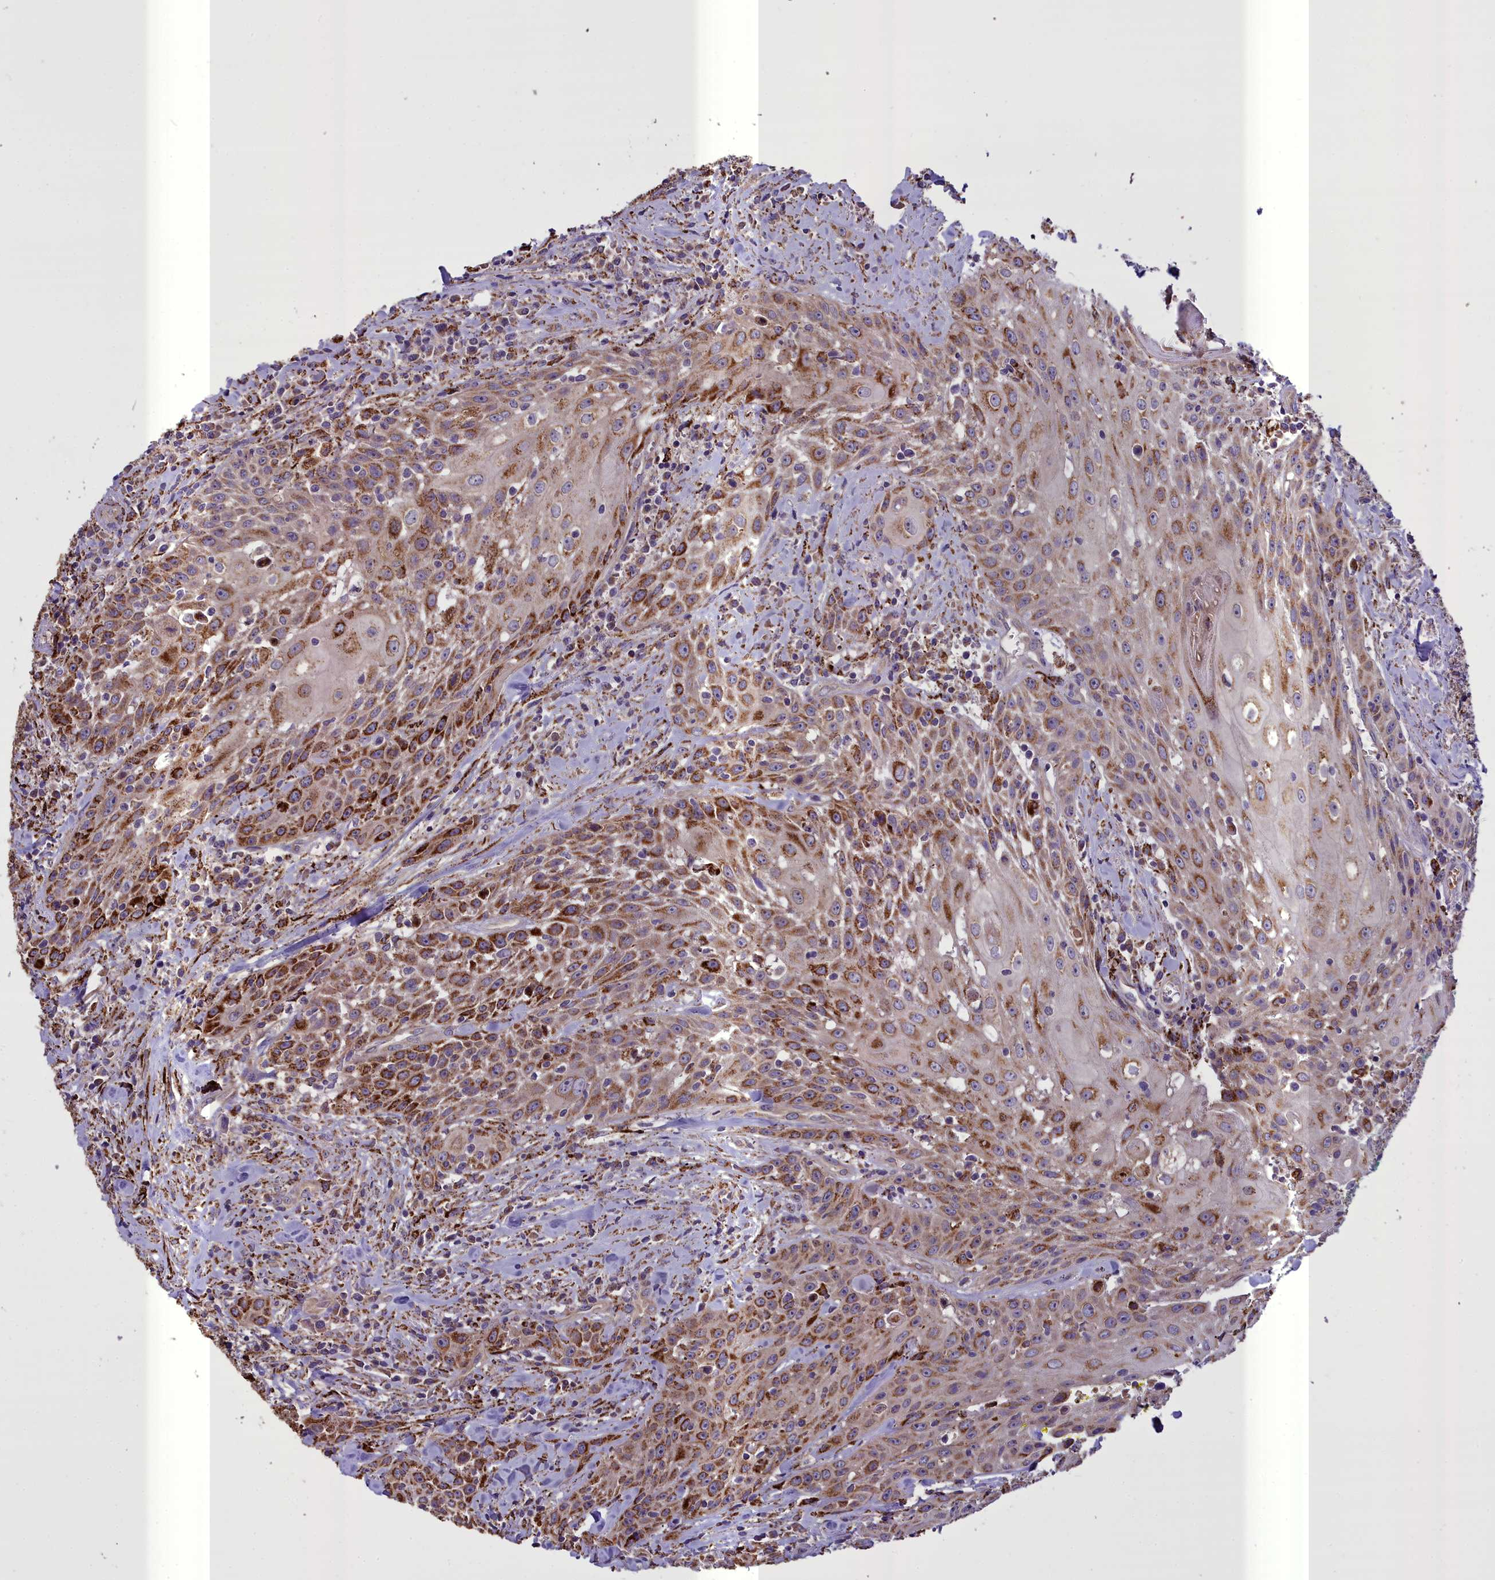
{"staining": {"intensity": "strong", "quantity": "25%-75%", "location": "cytoplasmic/membranous"}, "tissue": "head and neck cancer", "cell_type": "Tumor cells", "image_type": "cancer", "snomed": [{"axis": "morphology", "description": "Squamous cell carcinoma, NOS"}, {"axis": "topography", "description": "Oral tissue"}, {"axis": "topography", "description": "Head-Neck"}], "caption": "This photomicrograph demonstrates head and neck cancer (squamous cell carcinoma) stained with immunohistochemistry (IHC) to label a protein in brown. The cytoplasmic/membranous of tumor cells show strong positivity for the protein. Nuclei are counter-stained blue.", "gene": "TBC1D24", "patient": {"sex": "female", "age": 82}}